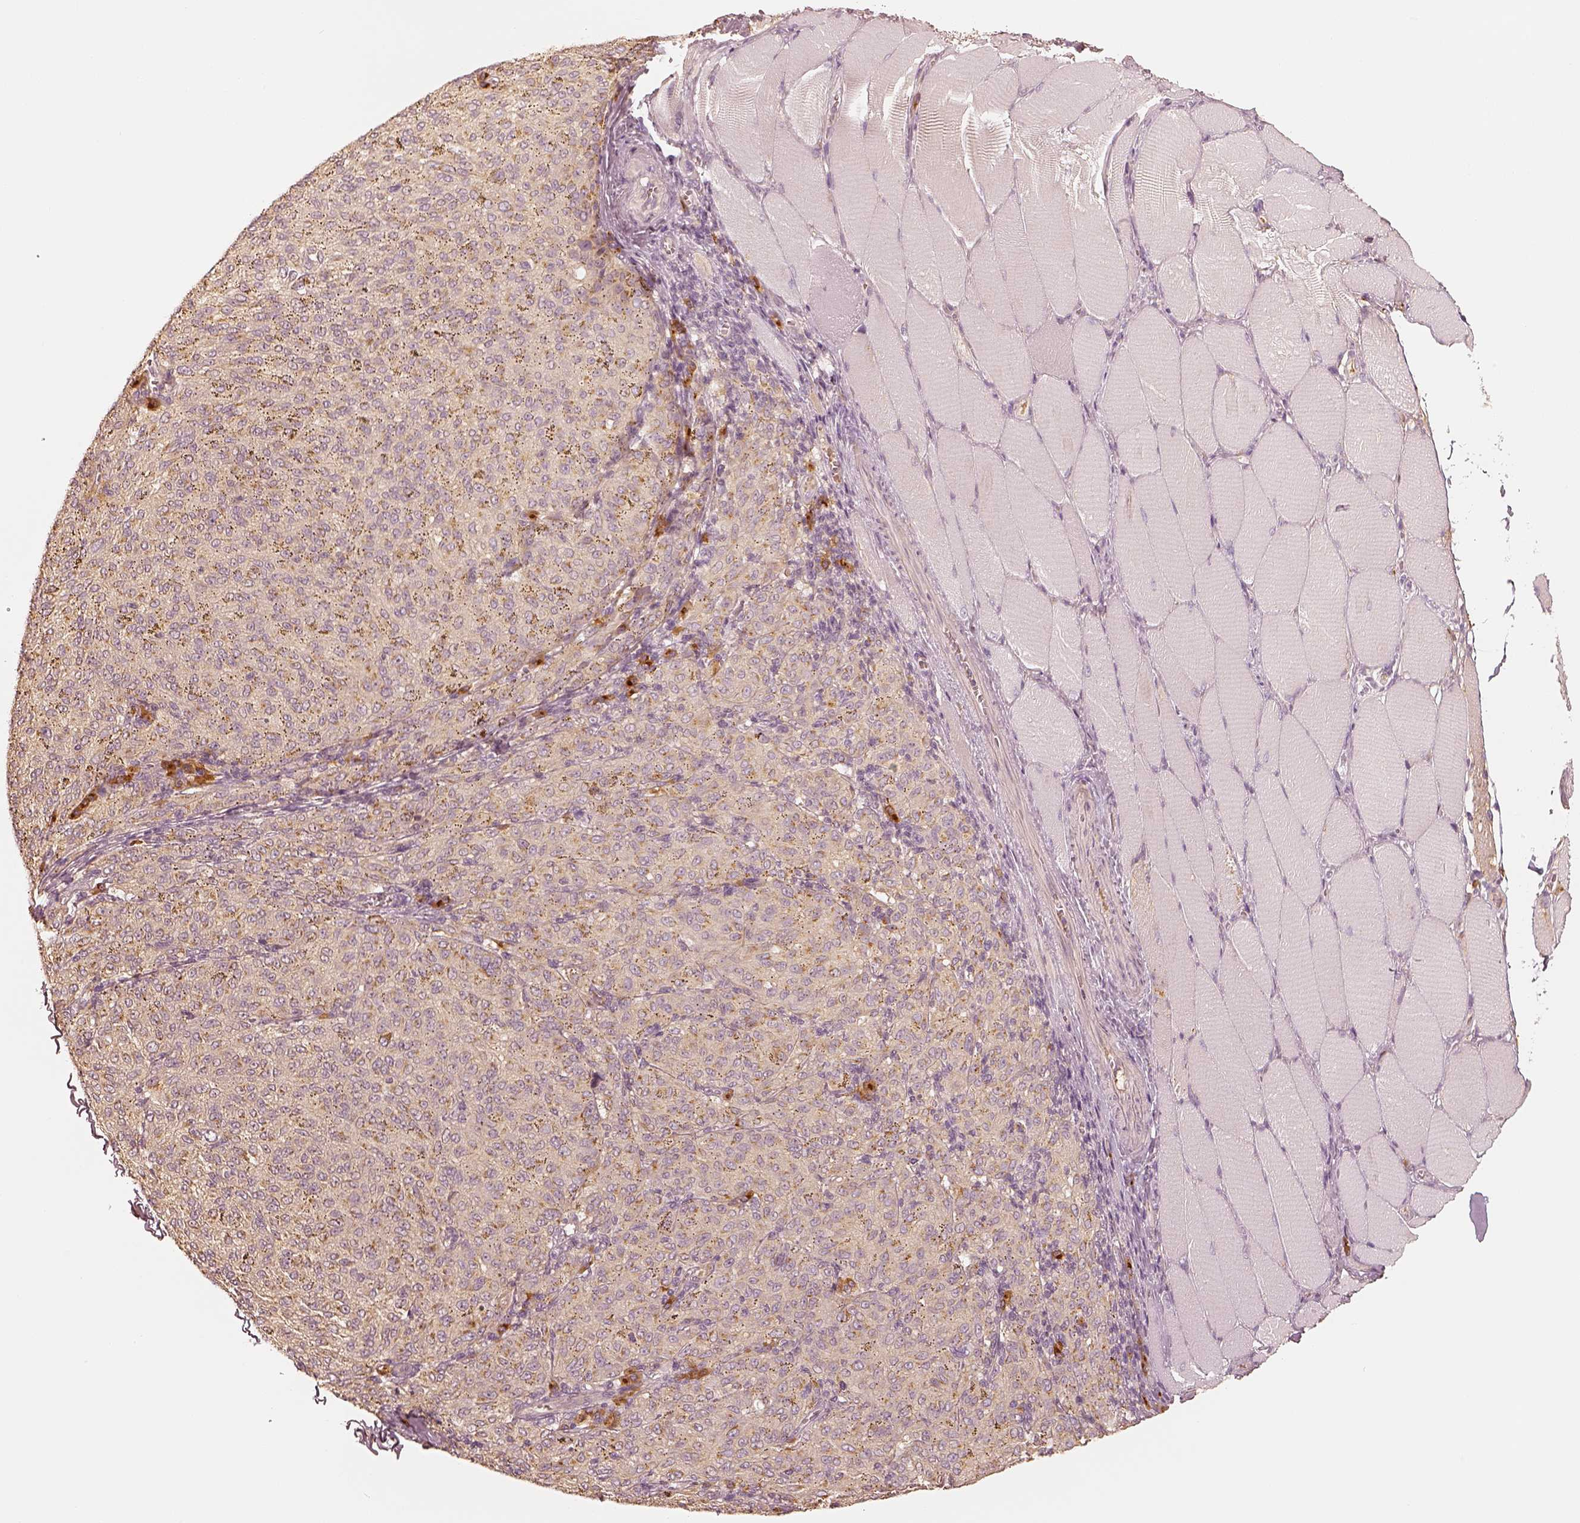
{"staining": {"intensity": "negative", "quantity": "none", "location": "none"}, "tissue": "melanoma", "cell_type": "Tumor cells", "image_type": "cancer", "snomed": [{"axis": "morphology", "description": "Malignant melanoma, NOS"}, {"axis": "topography", "description": "Skin"}], "caption": "Micrograph shows no significant protein staining in tumor cells of melanoma. (DAB (3,3'-diaminobenzidine) immunohistochemistry visualized using brightfield microscopy, high magnification).", "gene": "GORASP2", "patient": {"sex": "female", "age": 72}}